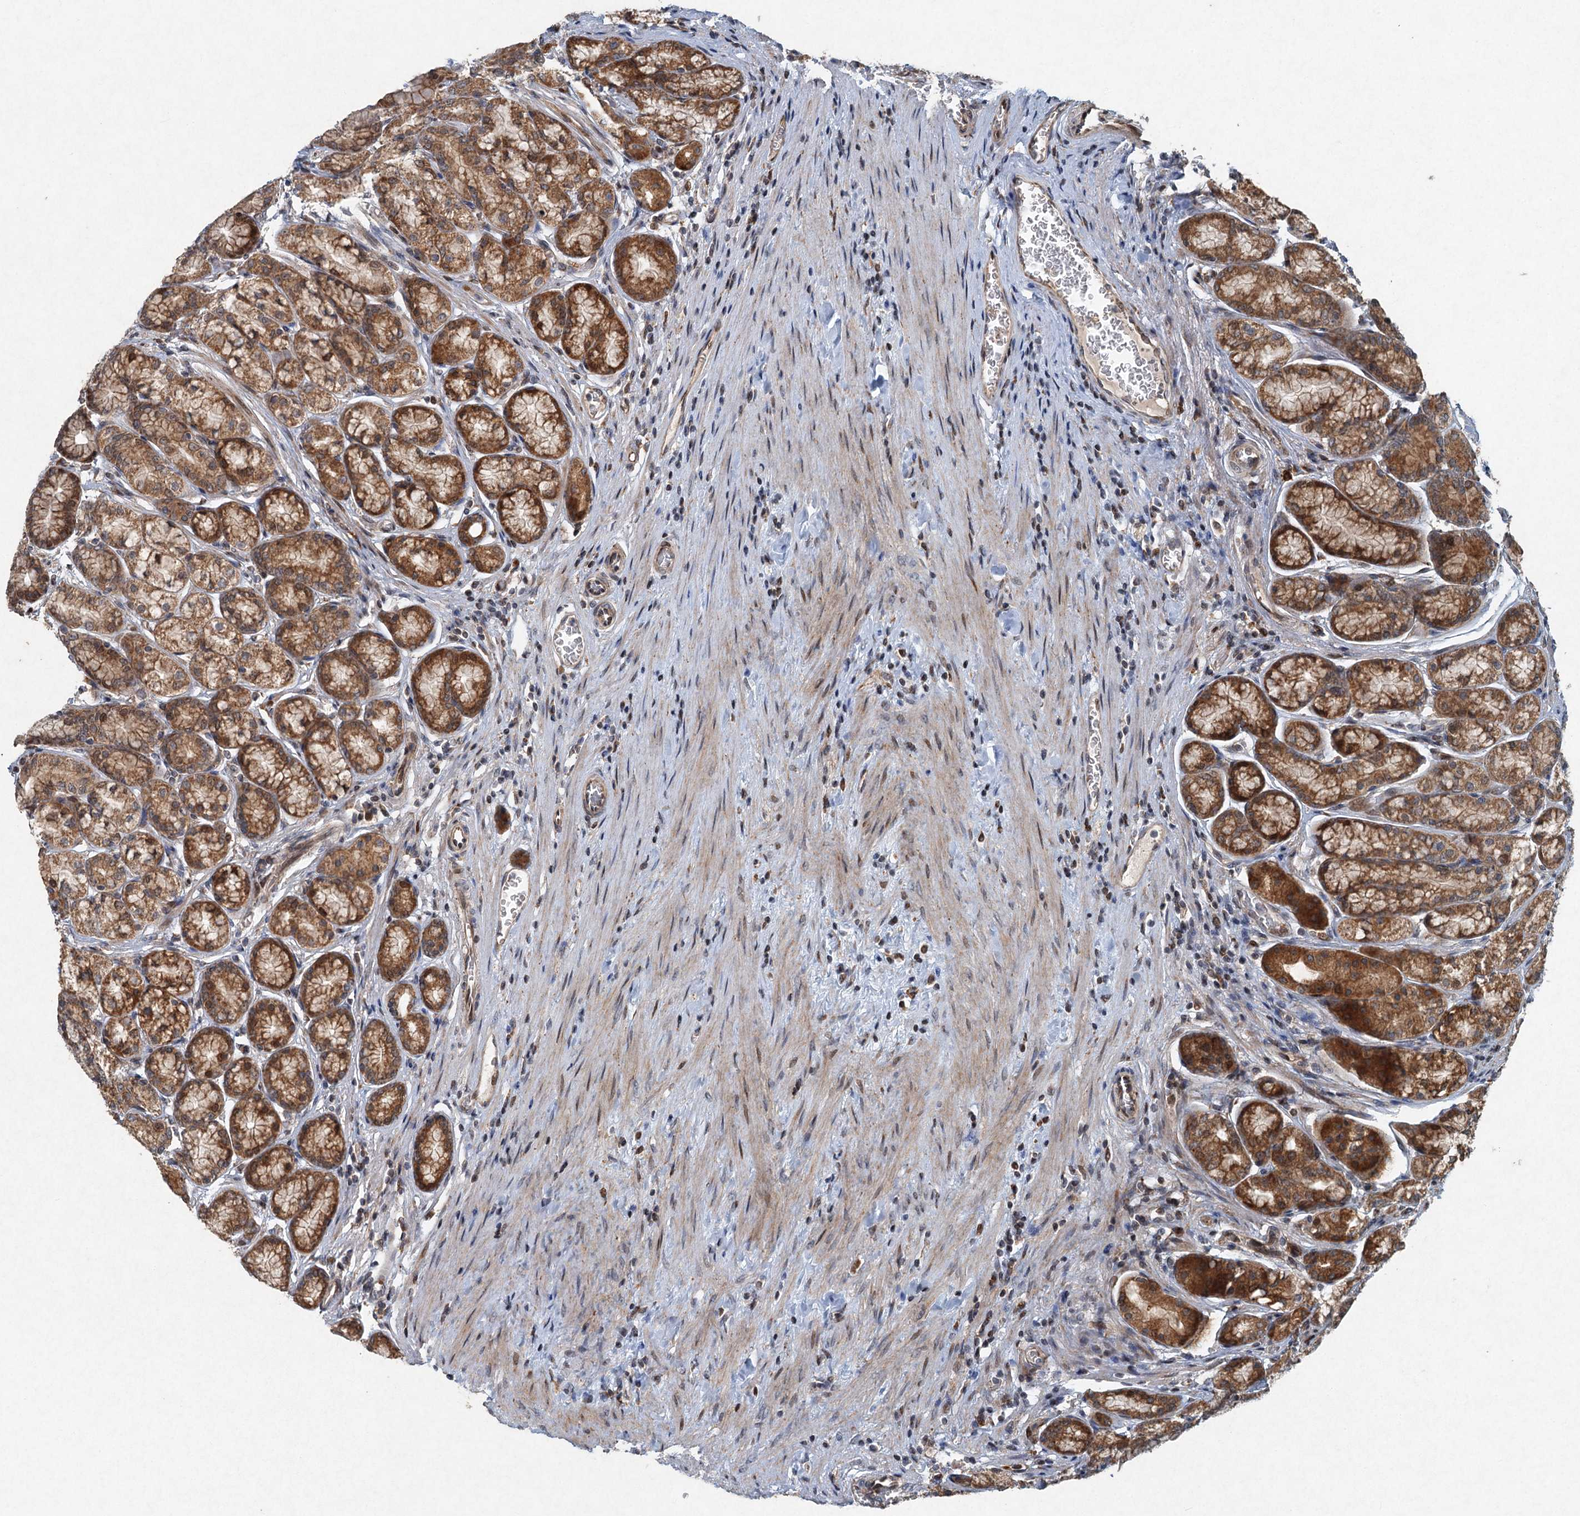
{"staining": {"intensity": "strong", "quantity": ">75%", "location": "cytoplasmic/membranous,nuclear"}, "tissue": "stomach", "cell_type": "Glandular cells", "image_type": "normal", "snomed": [{"axis": "morphology", "description": "Normal tissue, NOS"}, {"axis": "morphology", "description": "Adenocarcinoma, NOS"}, {"axis": "morphology", "description": "Adenocarcinoma, High grade"}, {"axis": "topography", "description": "Stomach, upper"}, {"axis": "topography", "description": "Stomach"}], "caption": "Glandular cells display strong cytoplasmic/membranous,nuclear staining in about >75% of cells in unremarkable stomach. (brown staining indicates protein expression, while blue staining denotes nuclei).", "gene": "SRPX2", "patient": {"sex": "female", "age": 65}}